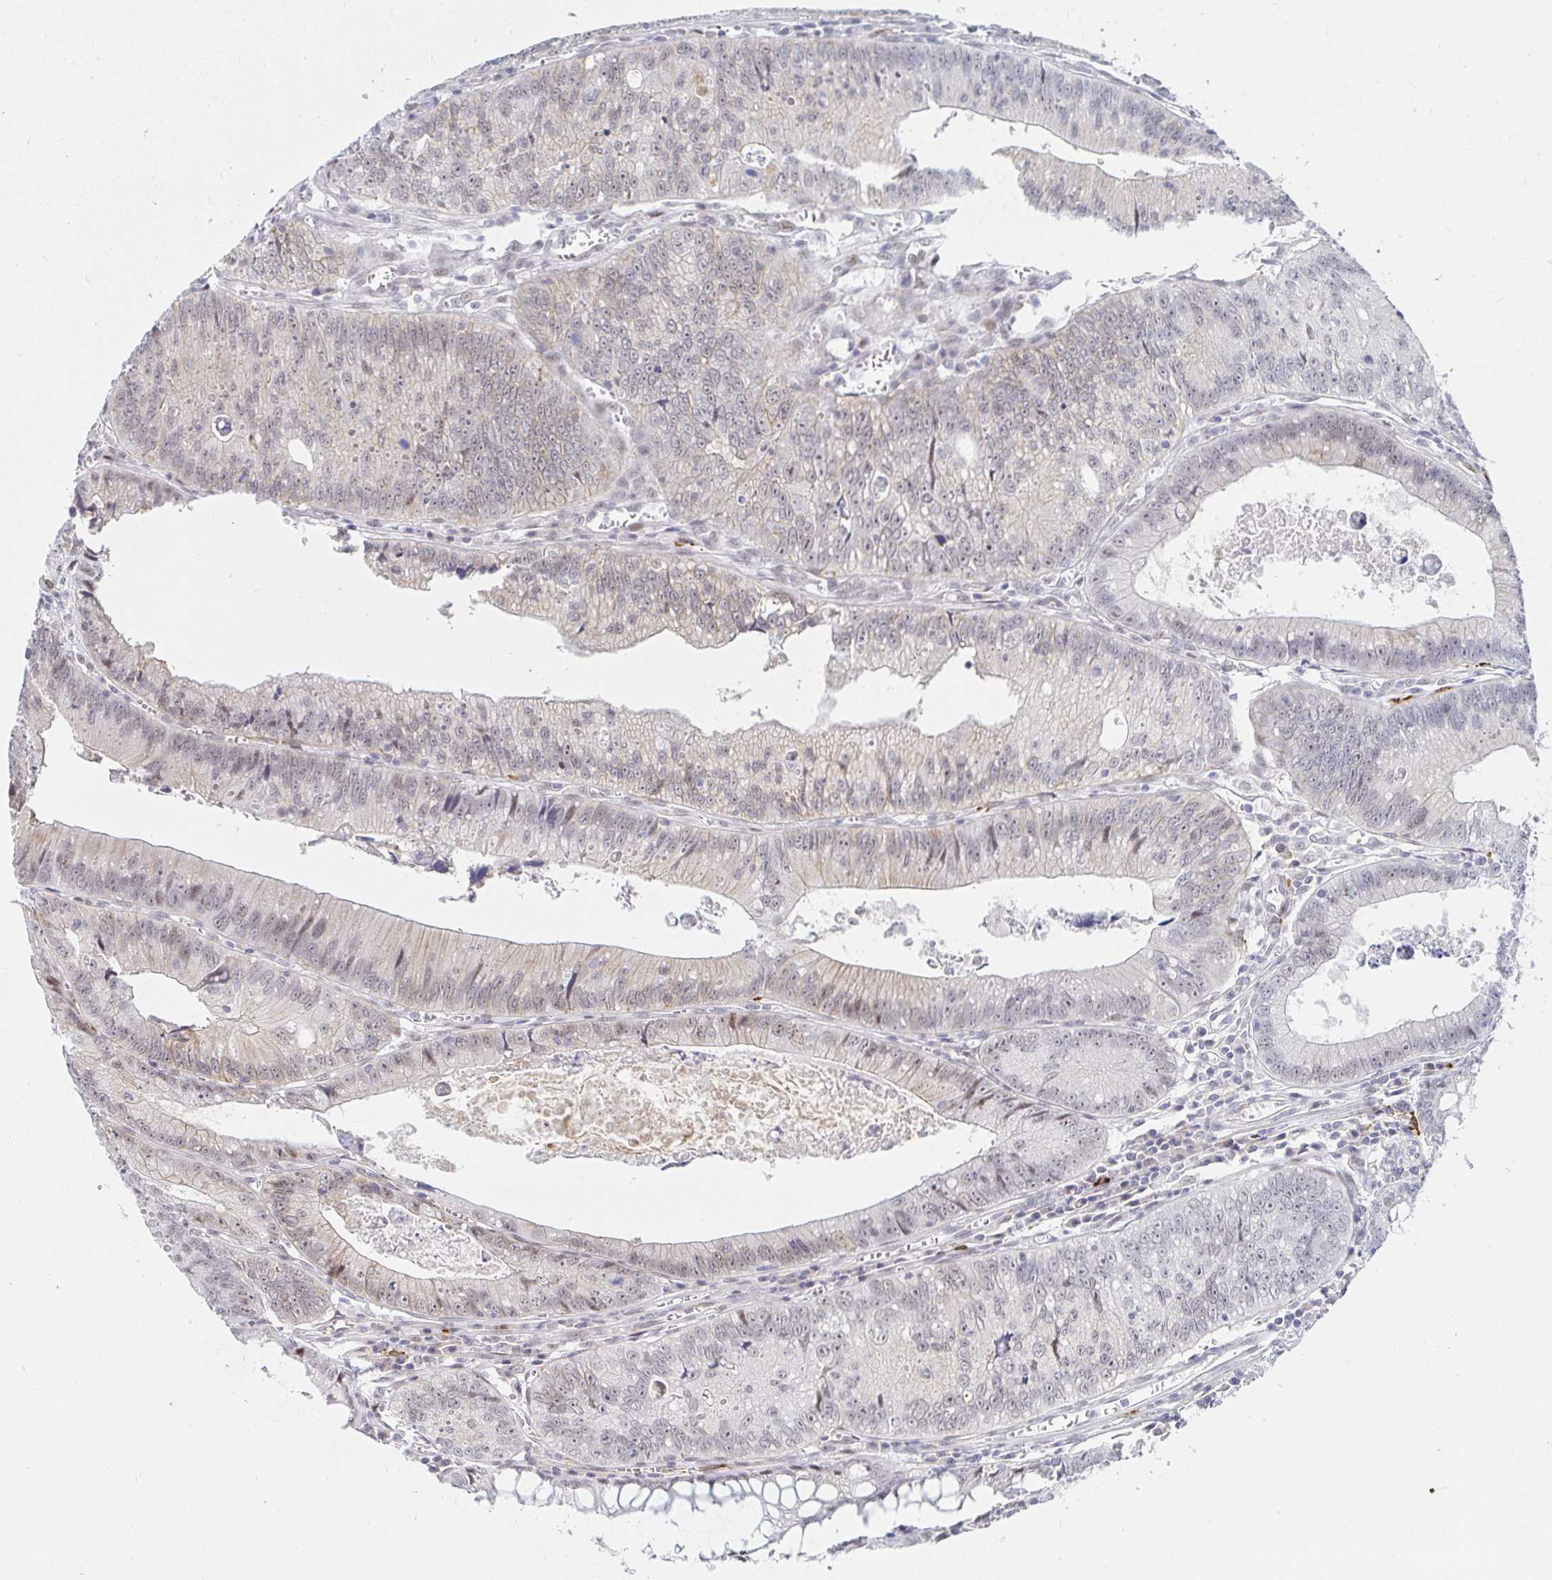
{"staining": {"intensity": "weak", "quantity": "<25%", "location": "cytoplasmic/membranous"}, "tissue": "colorectal cancer", "cell_type": "Tumor cells", "image_type": "cancer", "snomed": [{"axis": "morphology", "description": "Adenocarcinoma, NOS"}, {"axis": "topography", "description": "Rectum"}], "caption": "DAB (3,3'-diaminobenzidine) immunohistochemical staining of human colorectal cancer (adenocarcinoma) shows no significant positivity in tumor cells.", "gene": "COL28A1", "patient": {"sex": "female", "age": 81}}